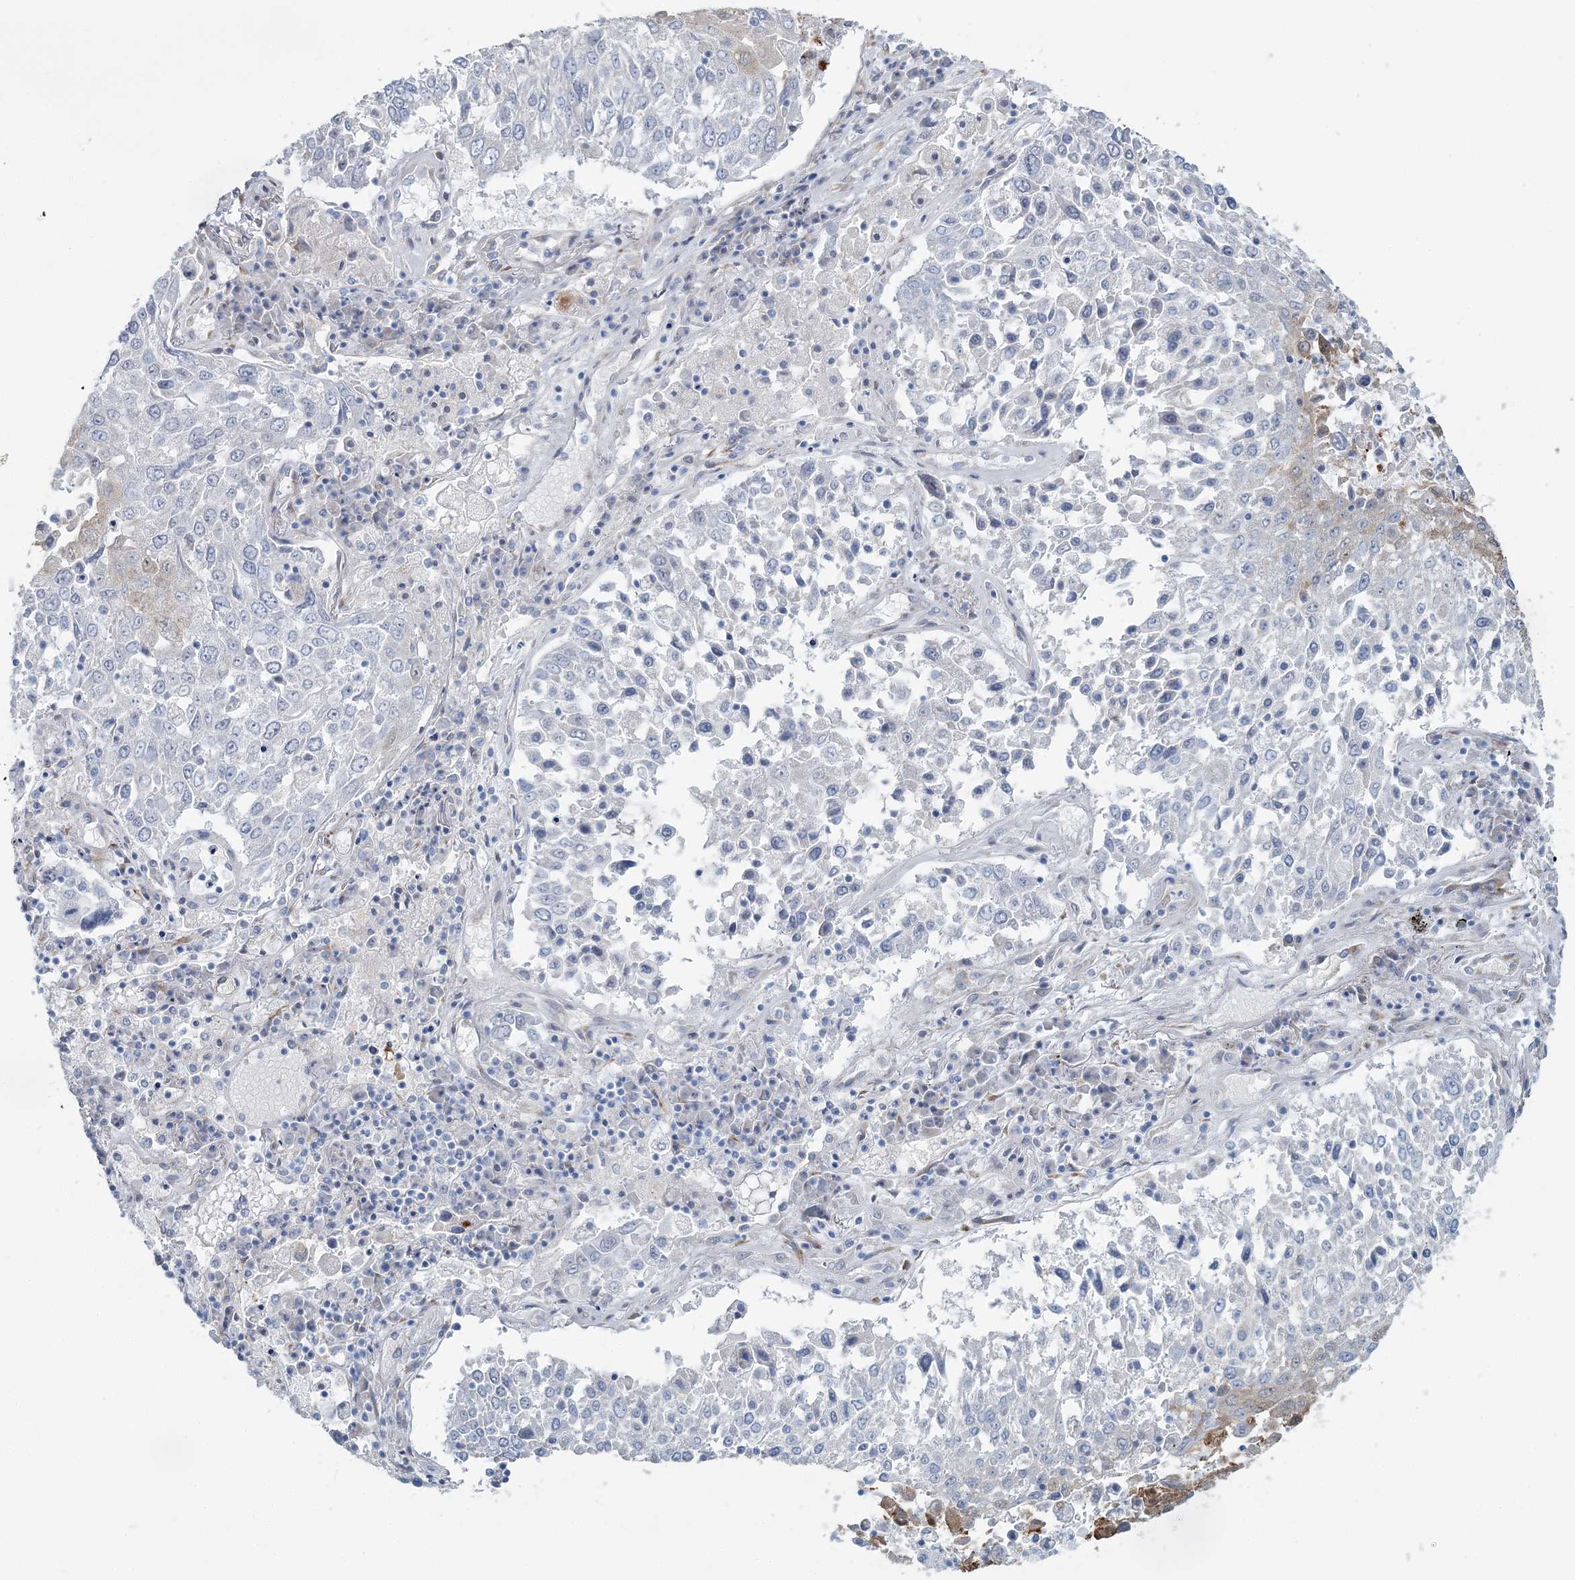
{"staining": {"intensity": "negative", "quantity": "none", "location": "none"}, "tissue": "lung cancer", "cell_type": "Tumor cells", "image_type": "cancer", "snomed": [{"axis": "morphology", "description": "Squamous cell carcinoma, NOS"}, {"axis": "topography", "description": "Lung"}], "caption": "Immunohistochemical staining of lung squamous cell carcinoma exhibits no significant staining in tumor cells. (DAB (3,3'-diaminobenzidine) IHC, high magnification).", "gene": "CMBL", "patient": {"sex": "male", "age": 65}}